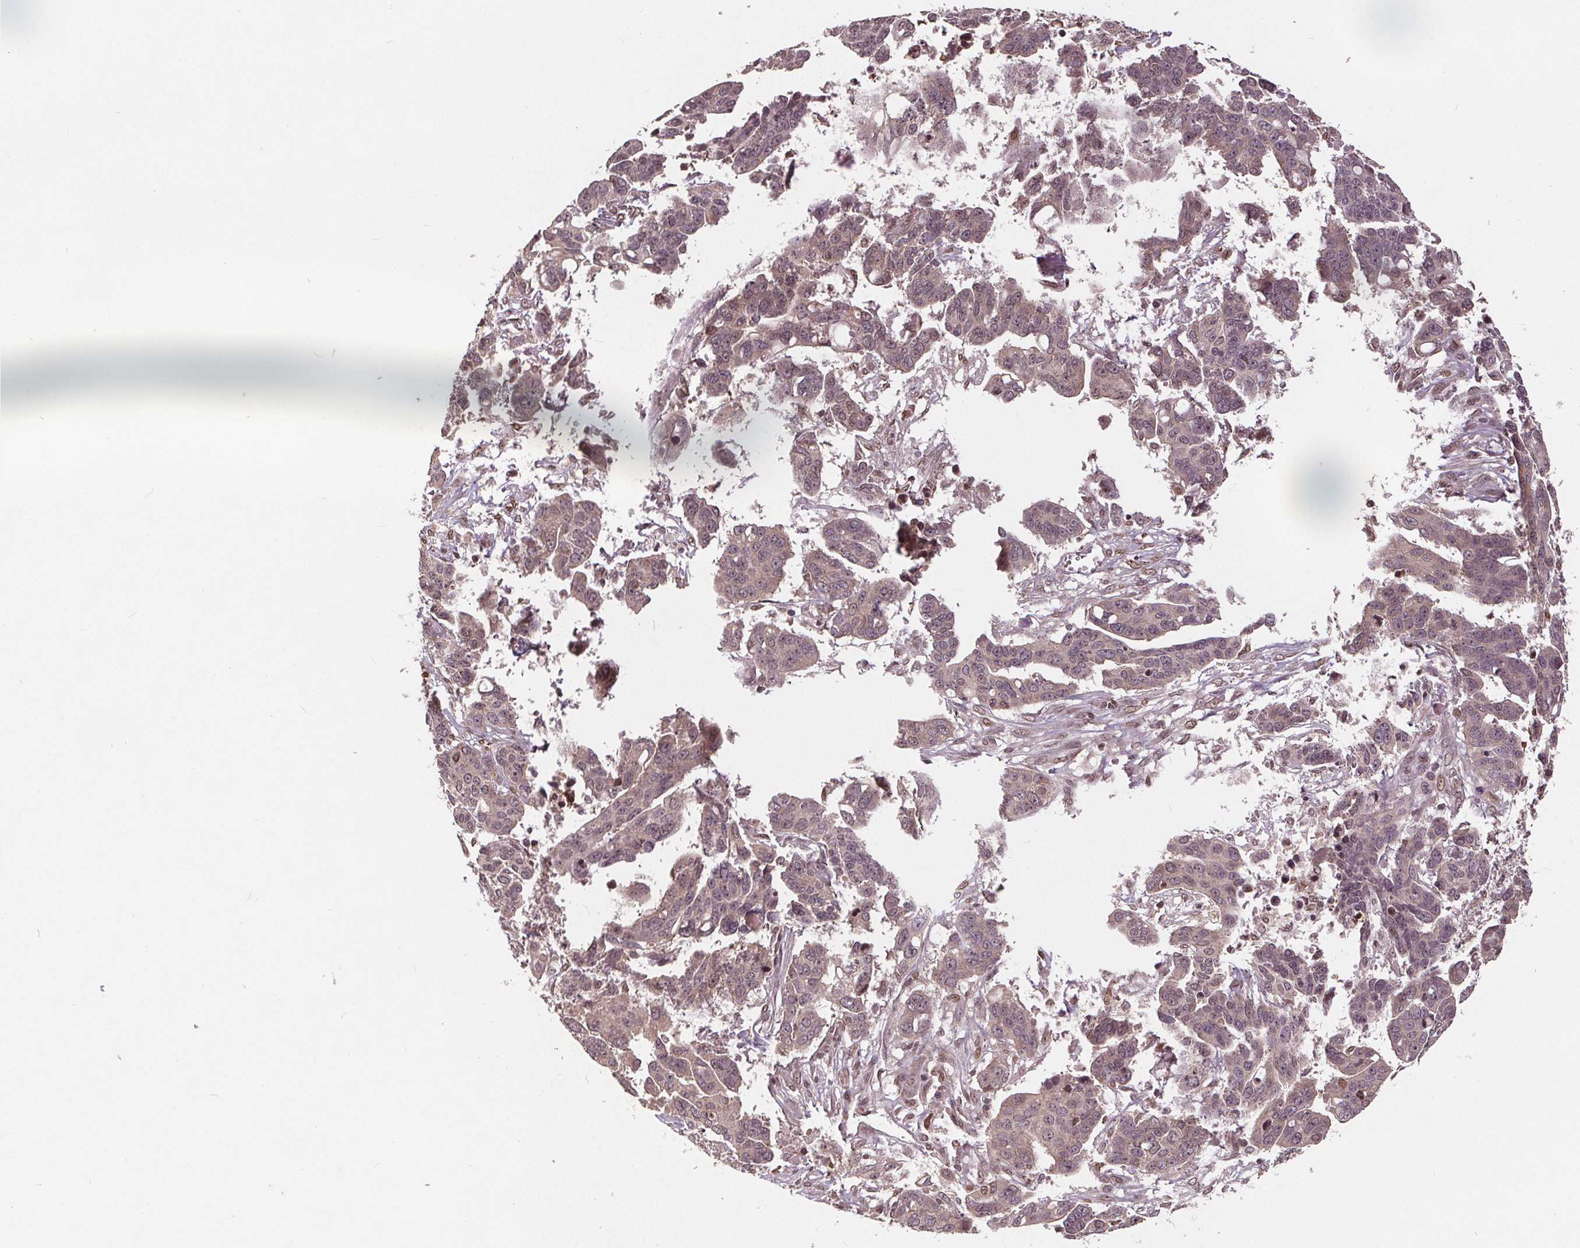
{"staining": {"intensity": "weak", "quantity": "<25%", "location": "nuclear"}, "tissue": "ovarian cancer", "cell_type": "Tumor cells", "image_type": "cancer", "snomed": [{"axis": "morphology", "description": "Carcinoma, endometroid"}, {"axis": "topography", "description": "Ovary"}], "caption": "There is no significant staining in tumor cells of ovarian cancer (endometroid carcinoma).", "gene": "HIF1AN", "patient": {"sex": "female", "age": 78}}